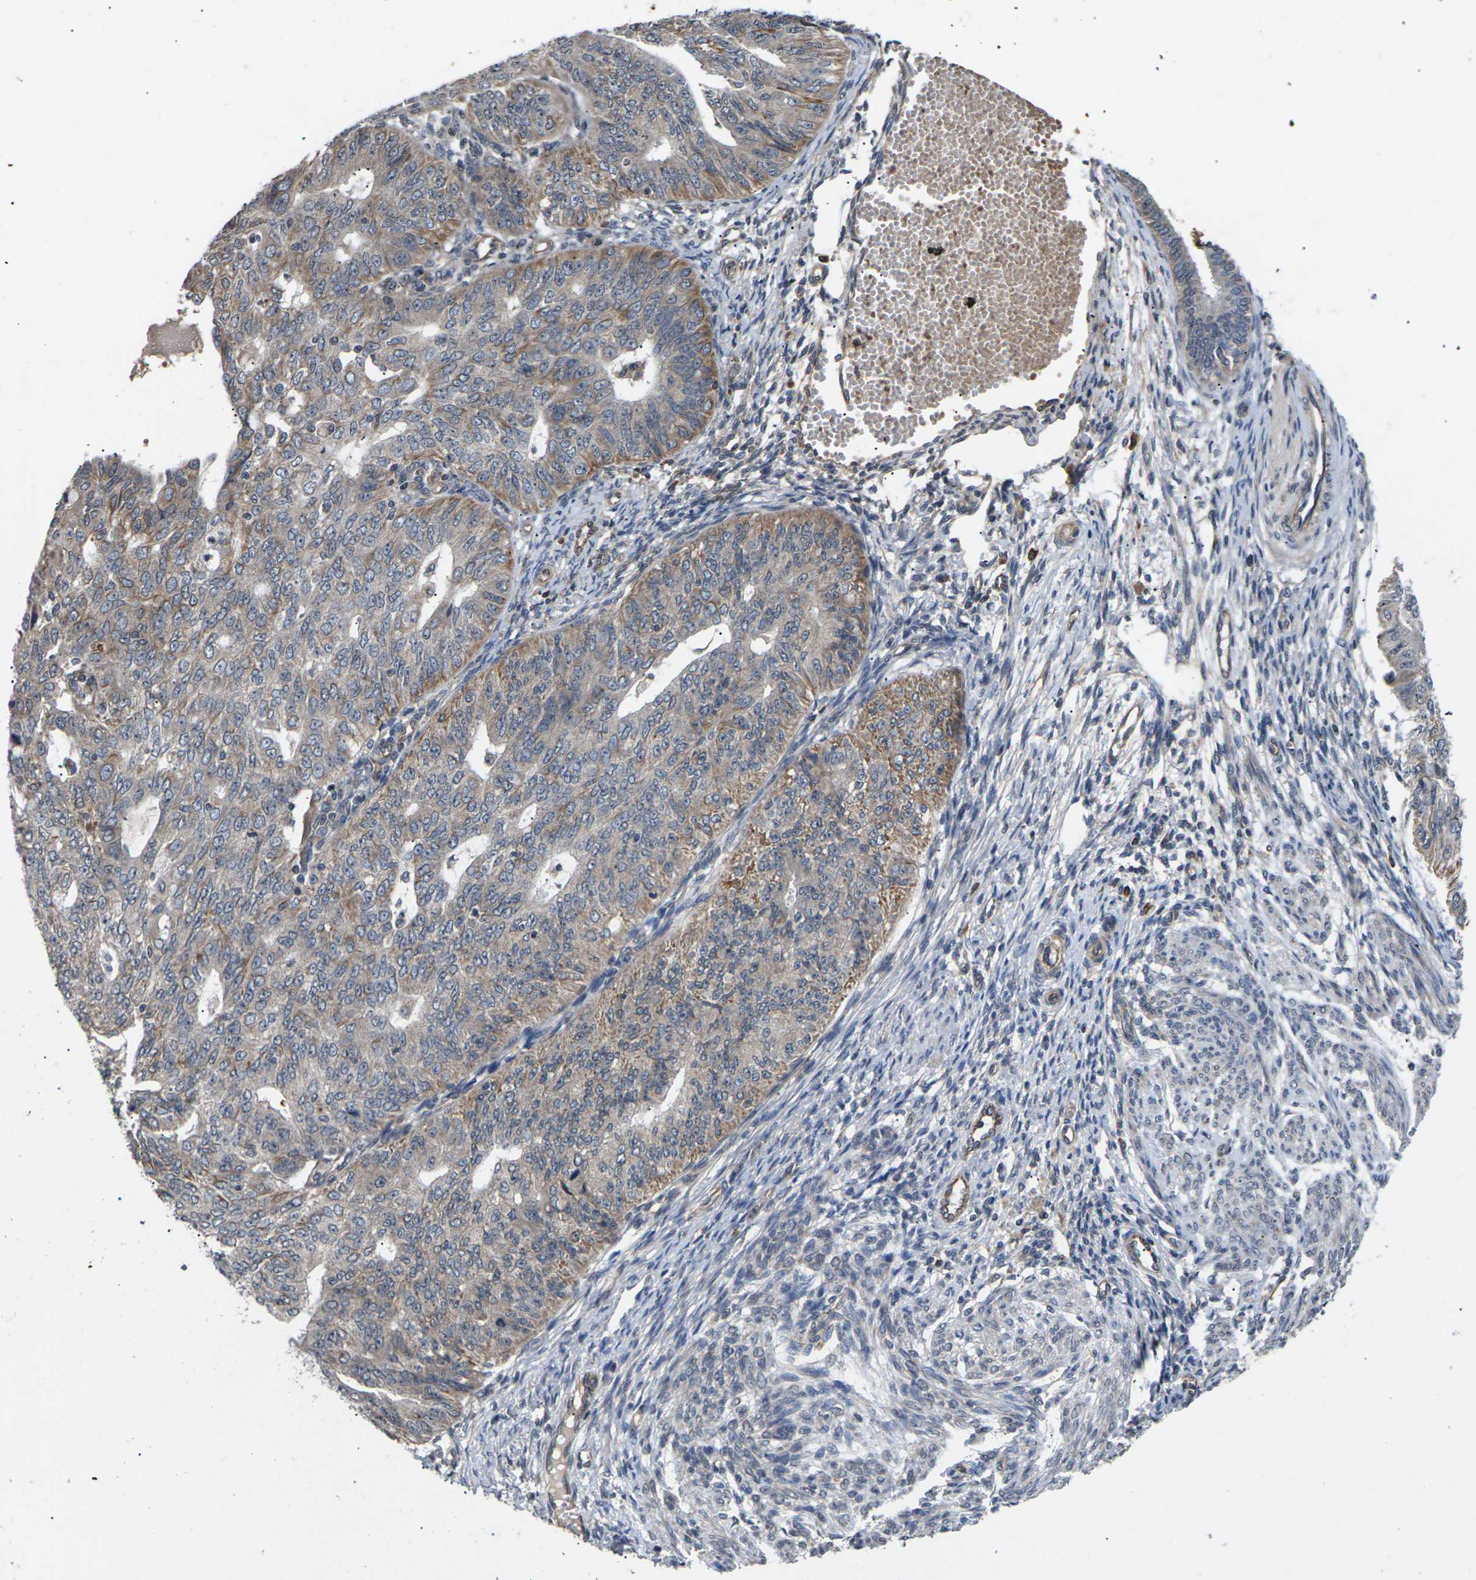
{"staining": {"intensity": "moderate", "quantity": ">75%", "location": "cytoplasmic/membranous"}, "tissue": "endometrial cancer", "cell_type": "Tumor cells", "image_type": "cancer", "snomed": [{"axis": "morphology", "description": "Adenocarcinoma, NOS"}, {"axis": "topography", "description": "Endometrium"}], "caption": "There is medium levels of moderate cytoplasmic/membranous expression in tumor cells of endometrial cancer, as demonstrated by immunohistochemical staining (brown color).", "gene": "DKK2", "patient": {"sex": "female", "age": 32}}